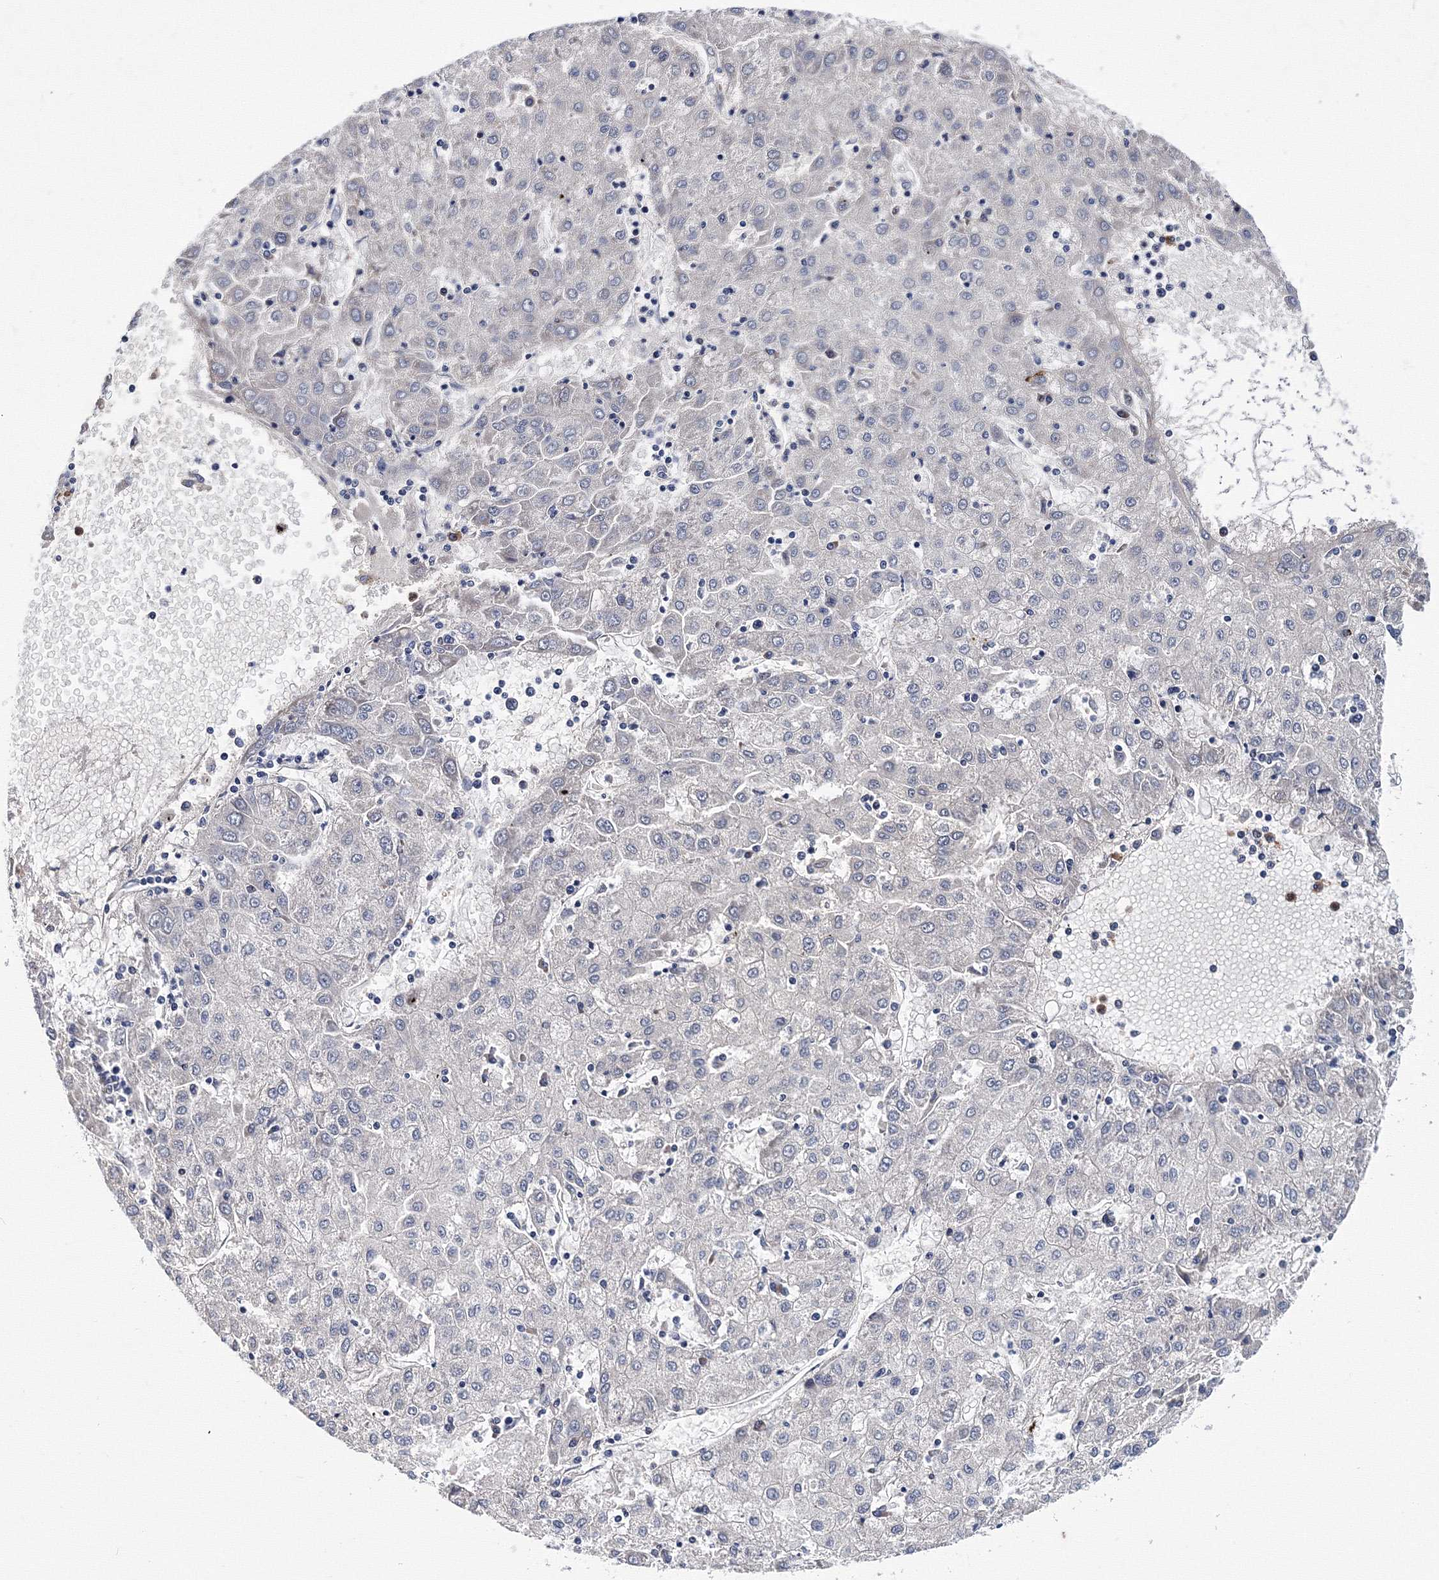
{"staining": {"intensity": "negative", "quantity": "none", "location": "none"}, "tissue": "liver cancer", "cell_type": "Tumor cells", "image_type": "cancer", "snomed": [{"axis": "morphology", "description": "Carcinoma, Hepatocellular, NOS"}, {"axis": "topography", "description": "Liver"}], "caption": "Tumor cells are negative for brown protein staining in liver cancer (hepatocellular carcinoma). The staining is performed using DAB brown chromogen with nuclei counter-stained in using hematoxylin.", "gene": "TRPM2", "patient": {"sex": "male", "age": 72}}